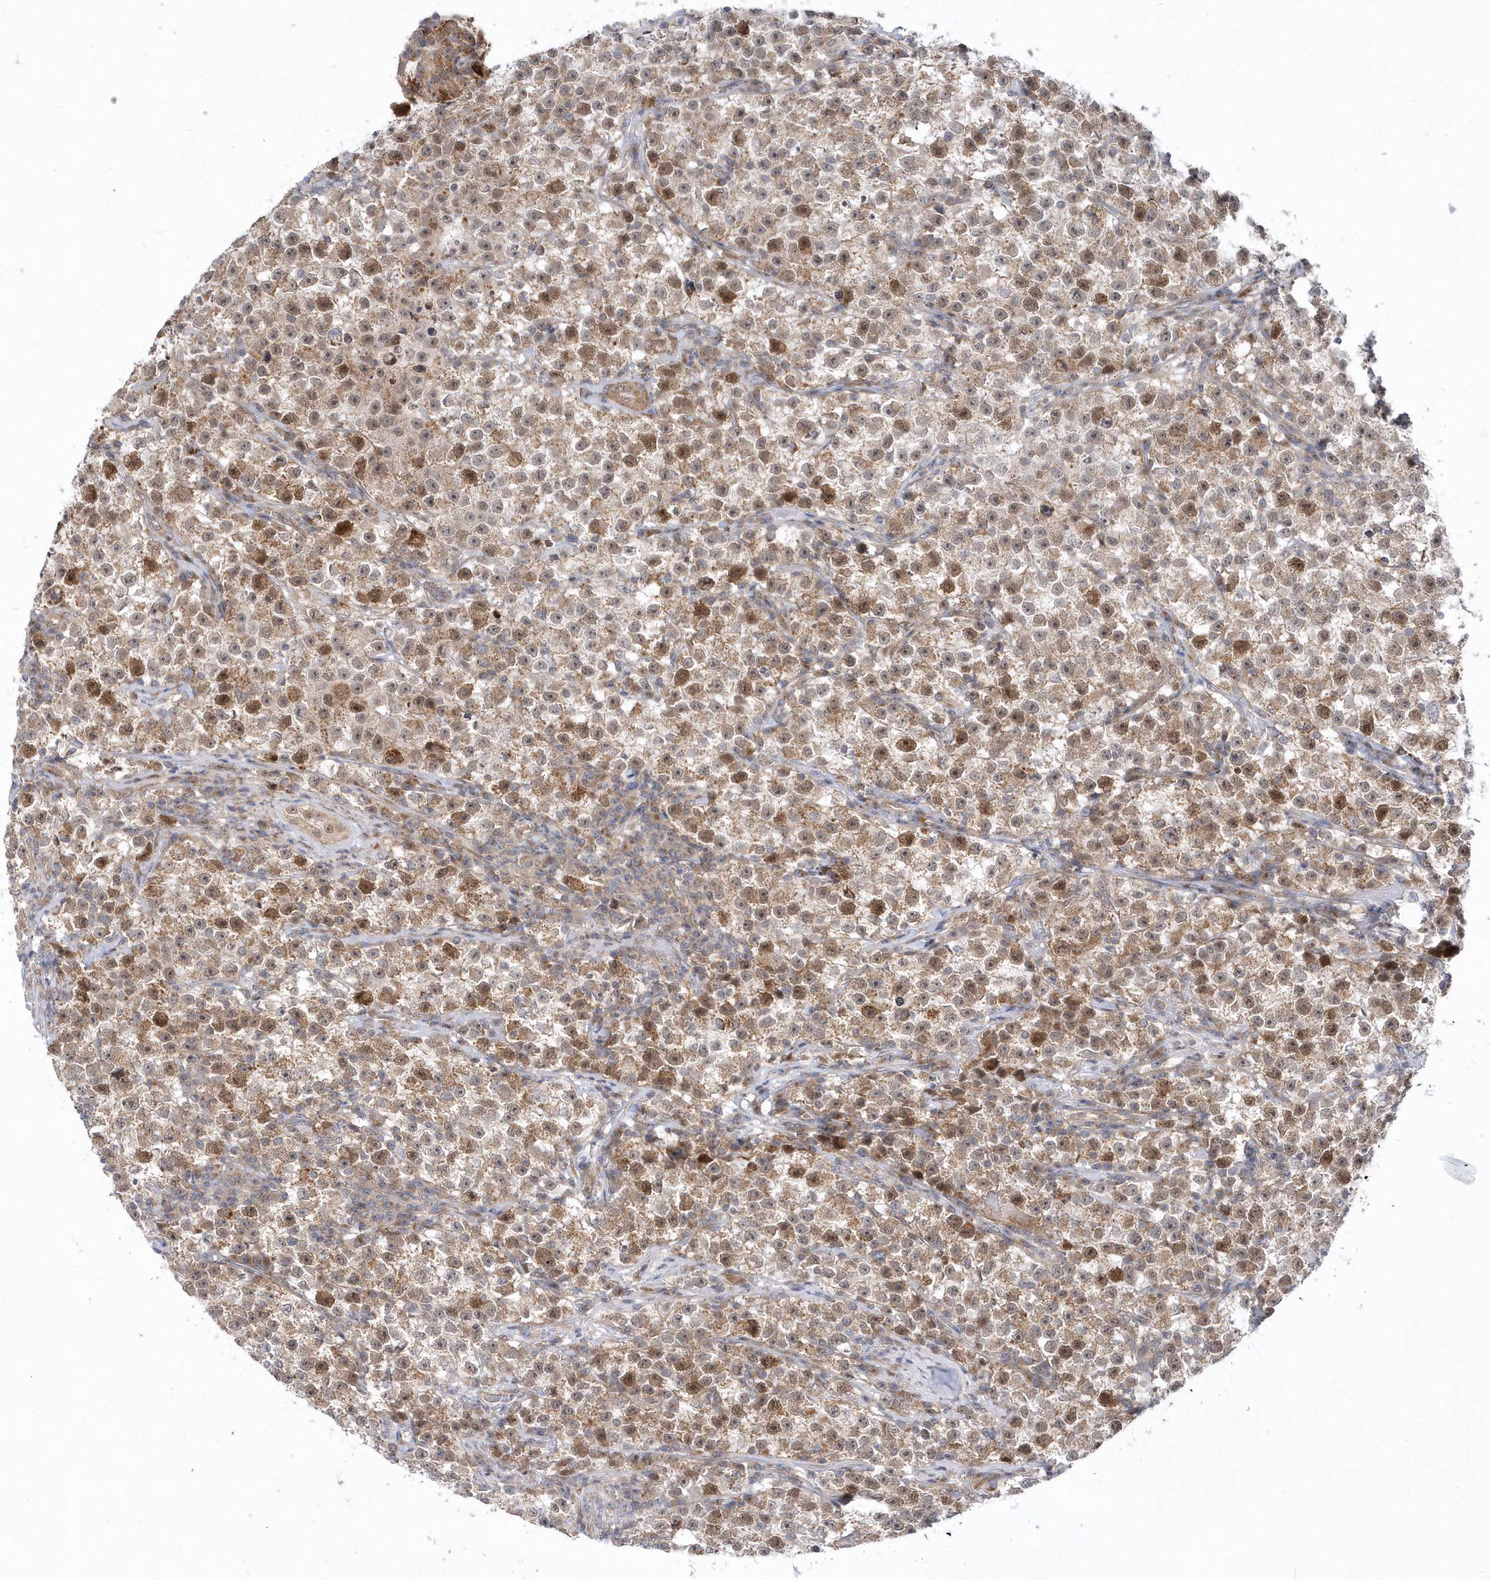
{"staining": {"intensity": "moderate", "quantity": ">75%", "location": "cytoplasmic/membranous,nuclear"}, "tissue": "testis cancer", "cell_type": "Tumor cells", "image_type": "cancer", "snomed": [{"axis": "morphology", "description": "Seminoma, NOS"}, {"axis": "topography", "description": "Testis"}], "caption": "A medium amount of moderate cytoplasmic/membranous and nuclear positivity is identified in approximately >75% of tumor cells in seminoma (testis) tissue.", "gene": "MXI1", "patient": {"sex": "male", "age": 22}}